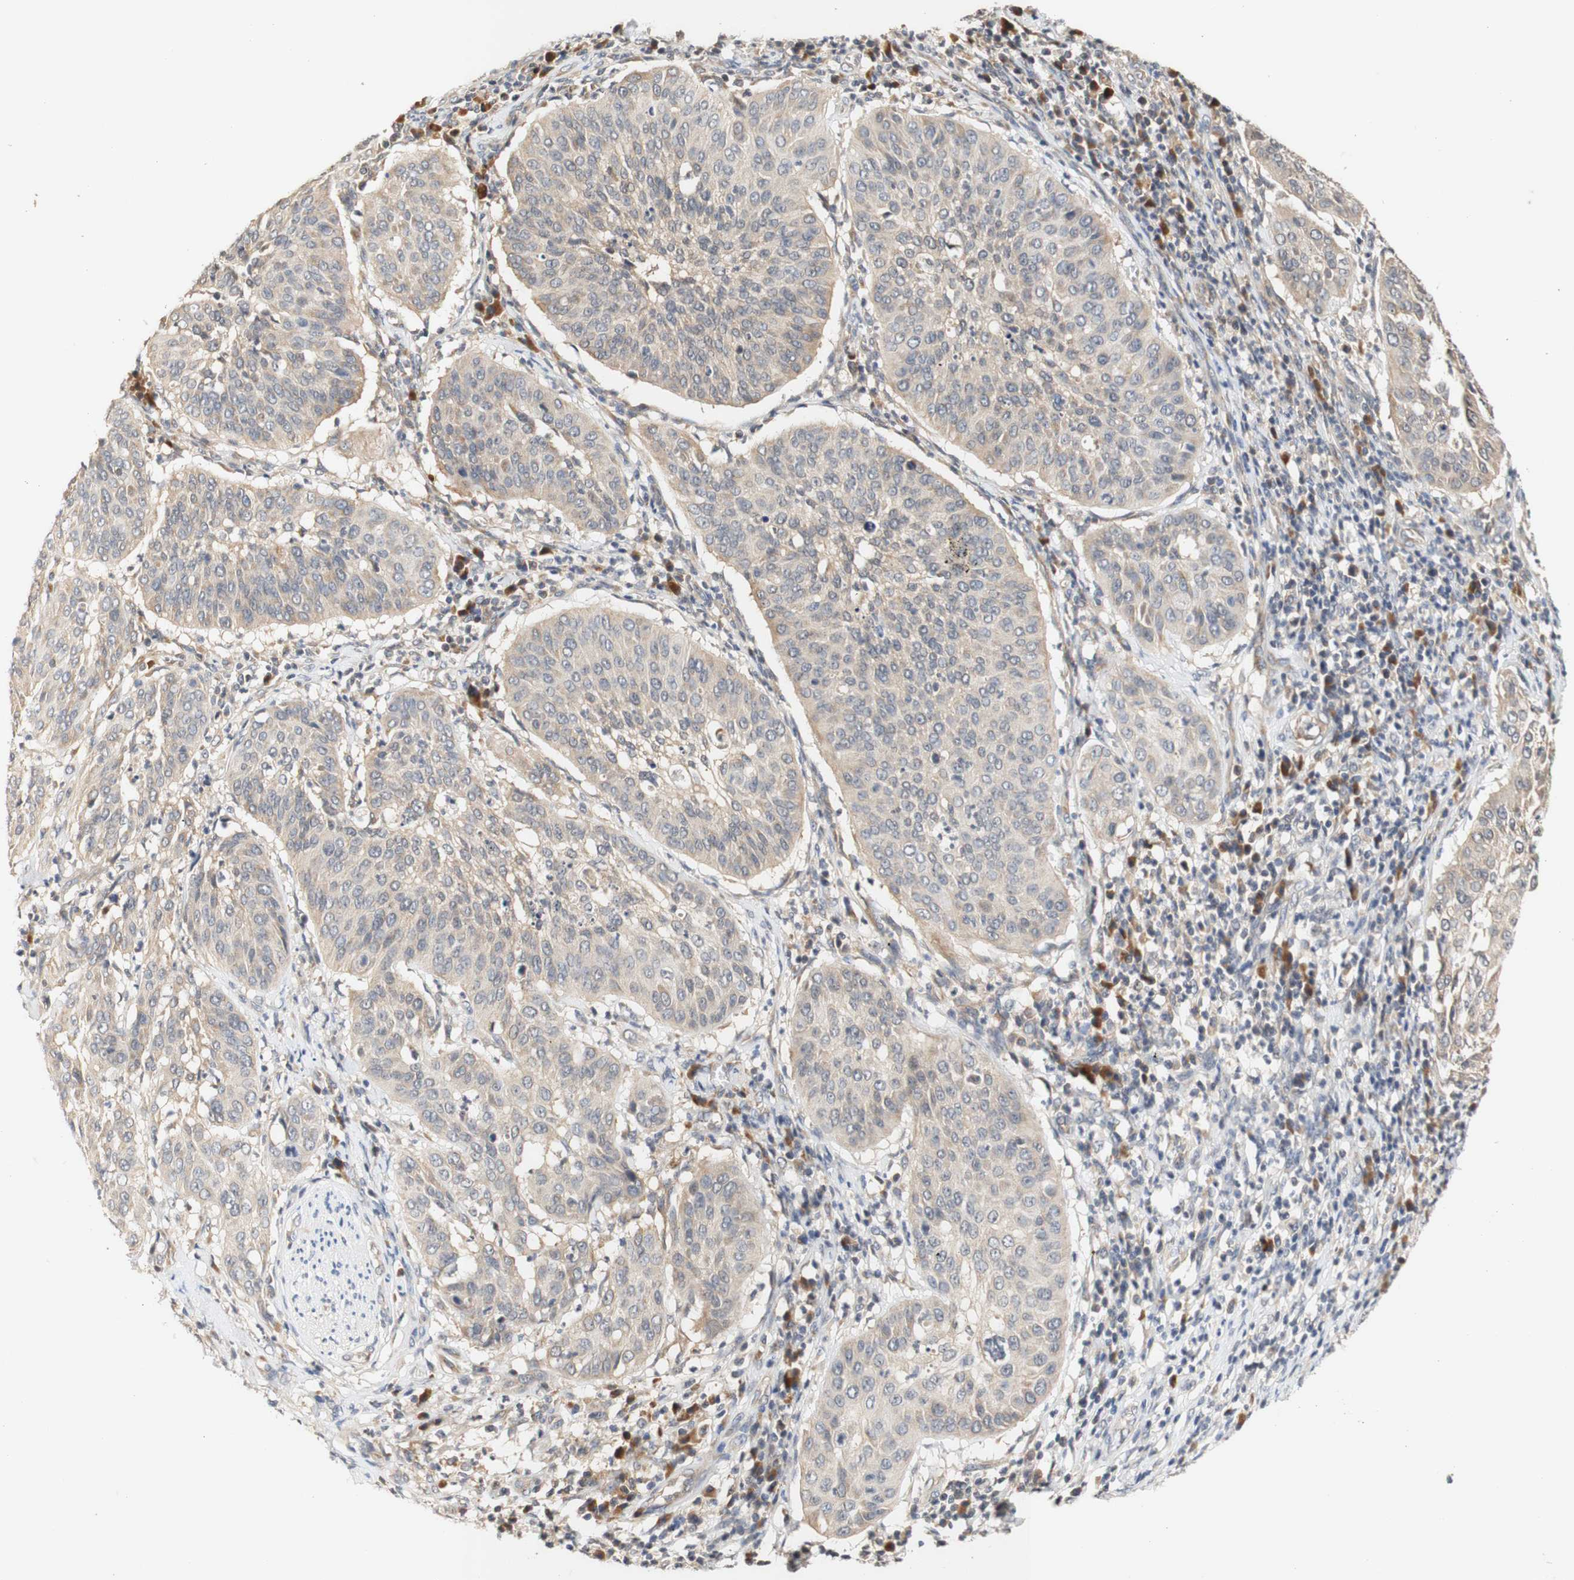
{"staining": {"intensity": "weak", "quantity": ">75%", "location": "cytoplasmic/membranous"}, "tissue": "cervical cancer", "cell_type": "Tumor cells", "image_type": "cancer", "snomed": [{"axis": "morphology", "description": "Normal tissue, NOS"}, {"axis": "morphology", "description": "Squamous cell carcinoma, NOS"}, {"axis": "topography", "description": "Cervix"}], "caption": "Cervical cancer (squamous cell carcinoma) stained with DAB (3,3'-diaminobenzidine) immunohistochemistry (IHC) demonstrates low levels of weak cytoplasmic/membranous expression in about >75% of tumor cells.", "gene": "PIN1", "patient": {"sex": "female", "age": 39}}